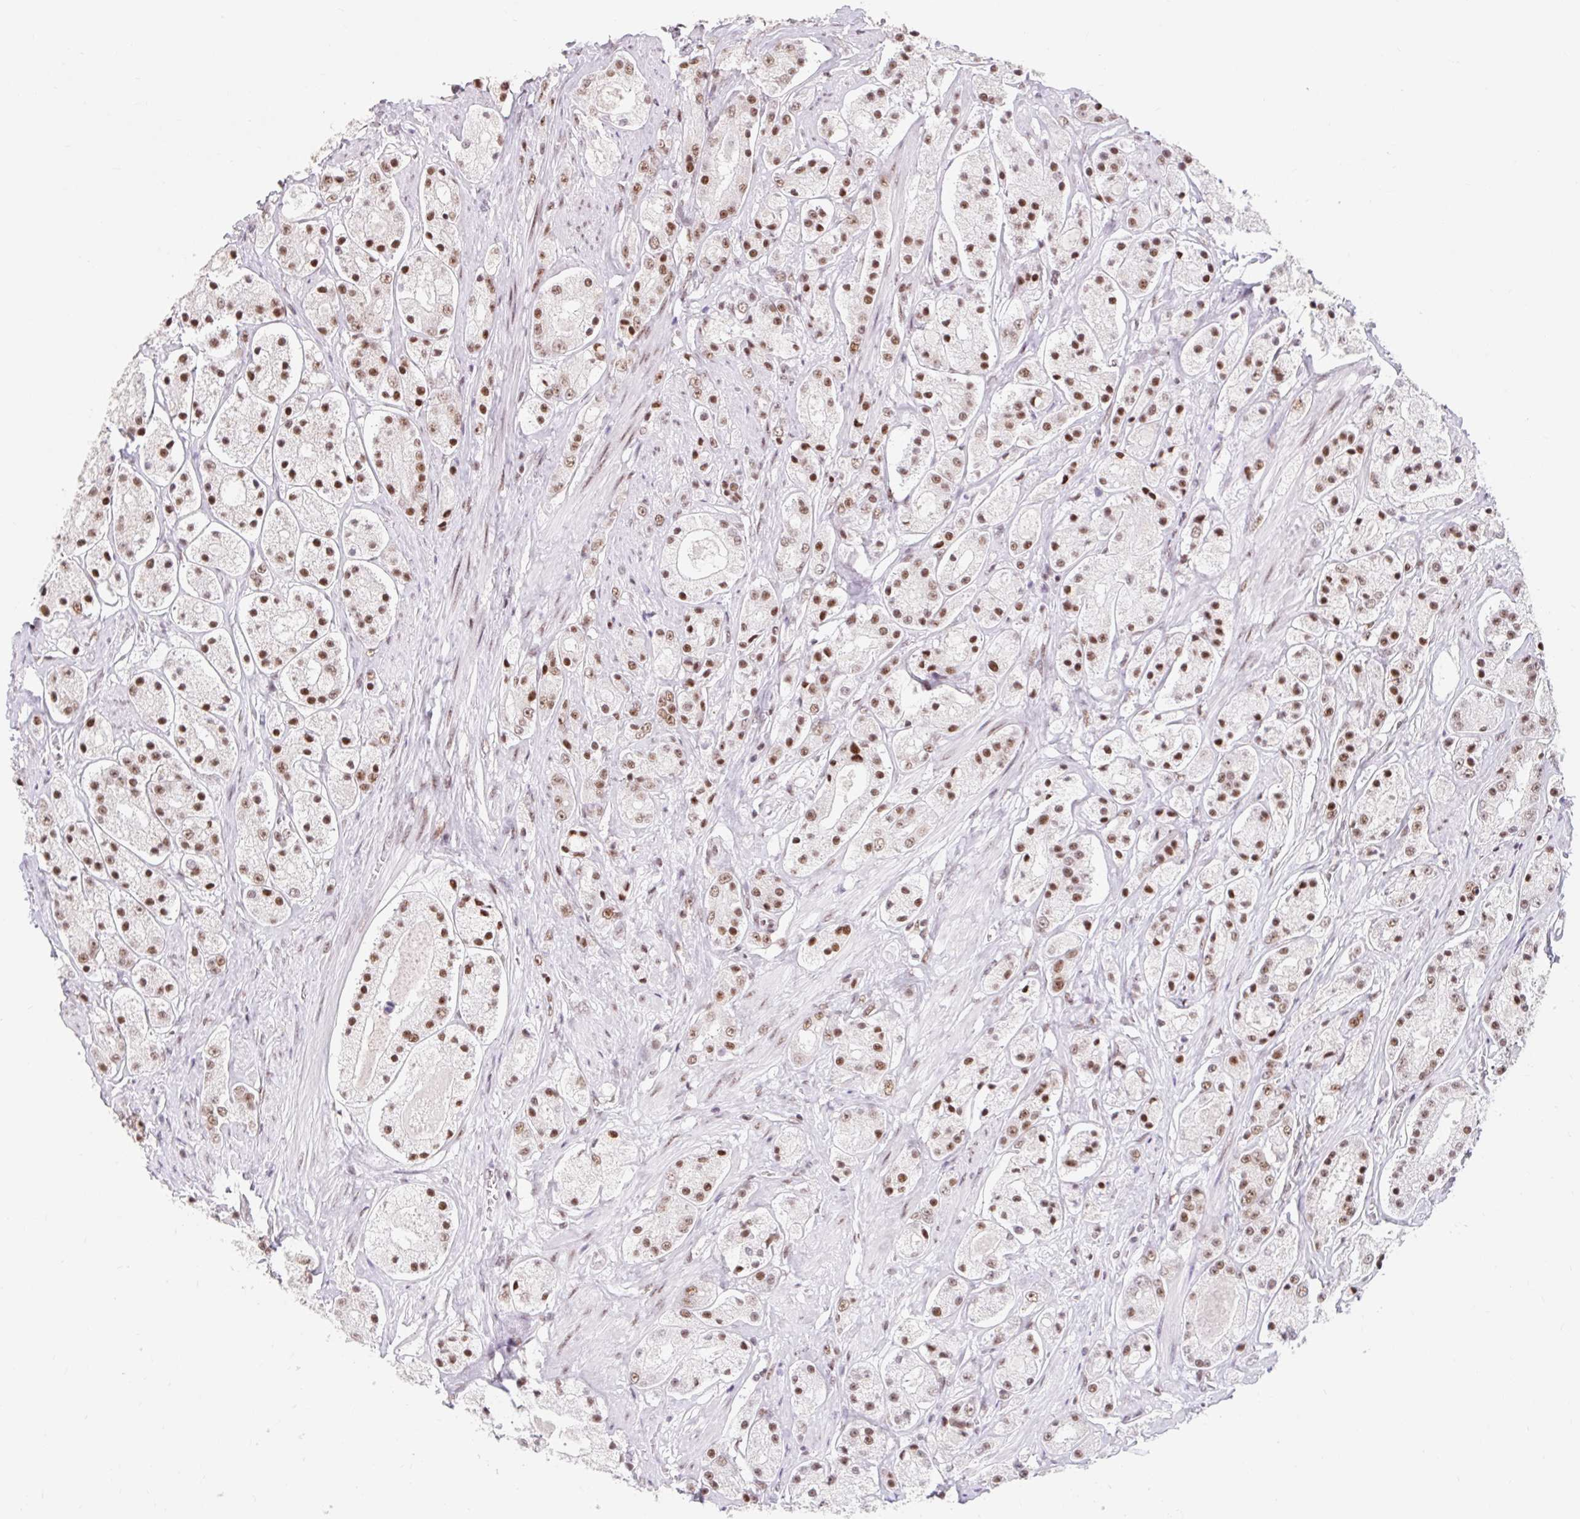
{"staining": {"intensity": "moderate", "quantity": ">75%", "location": "nuclear"}, "tissue": "prostate cancer", "cell_type": "Tumor cells", "image_type": "cancer", "snomed": [{"axis": "morphology", "description": "Adenocarcinoma, High grade"}, {"axis": "topography", "description": "Prostate"}], "caption": "Human high-grade adenocarcinoma (prostate) stained with a brown dye reveals moderate nuclear positive staining in approximately >75% of tumor cells.", "gene": "SRSF10", "patient": {"sex": "male", "age": 67}}